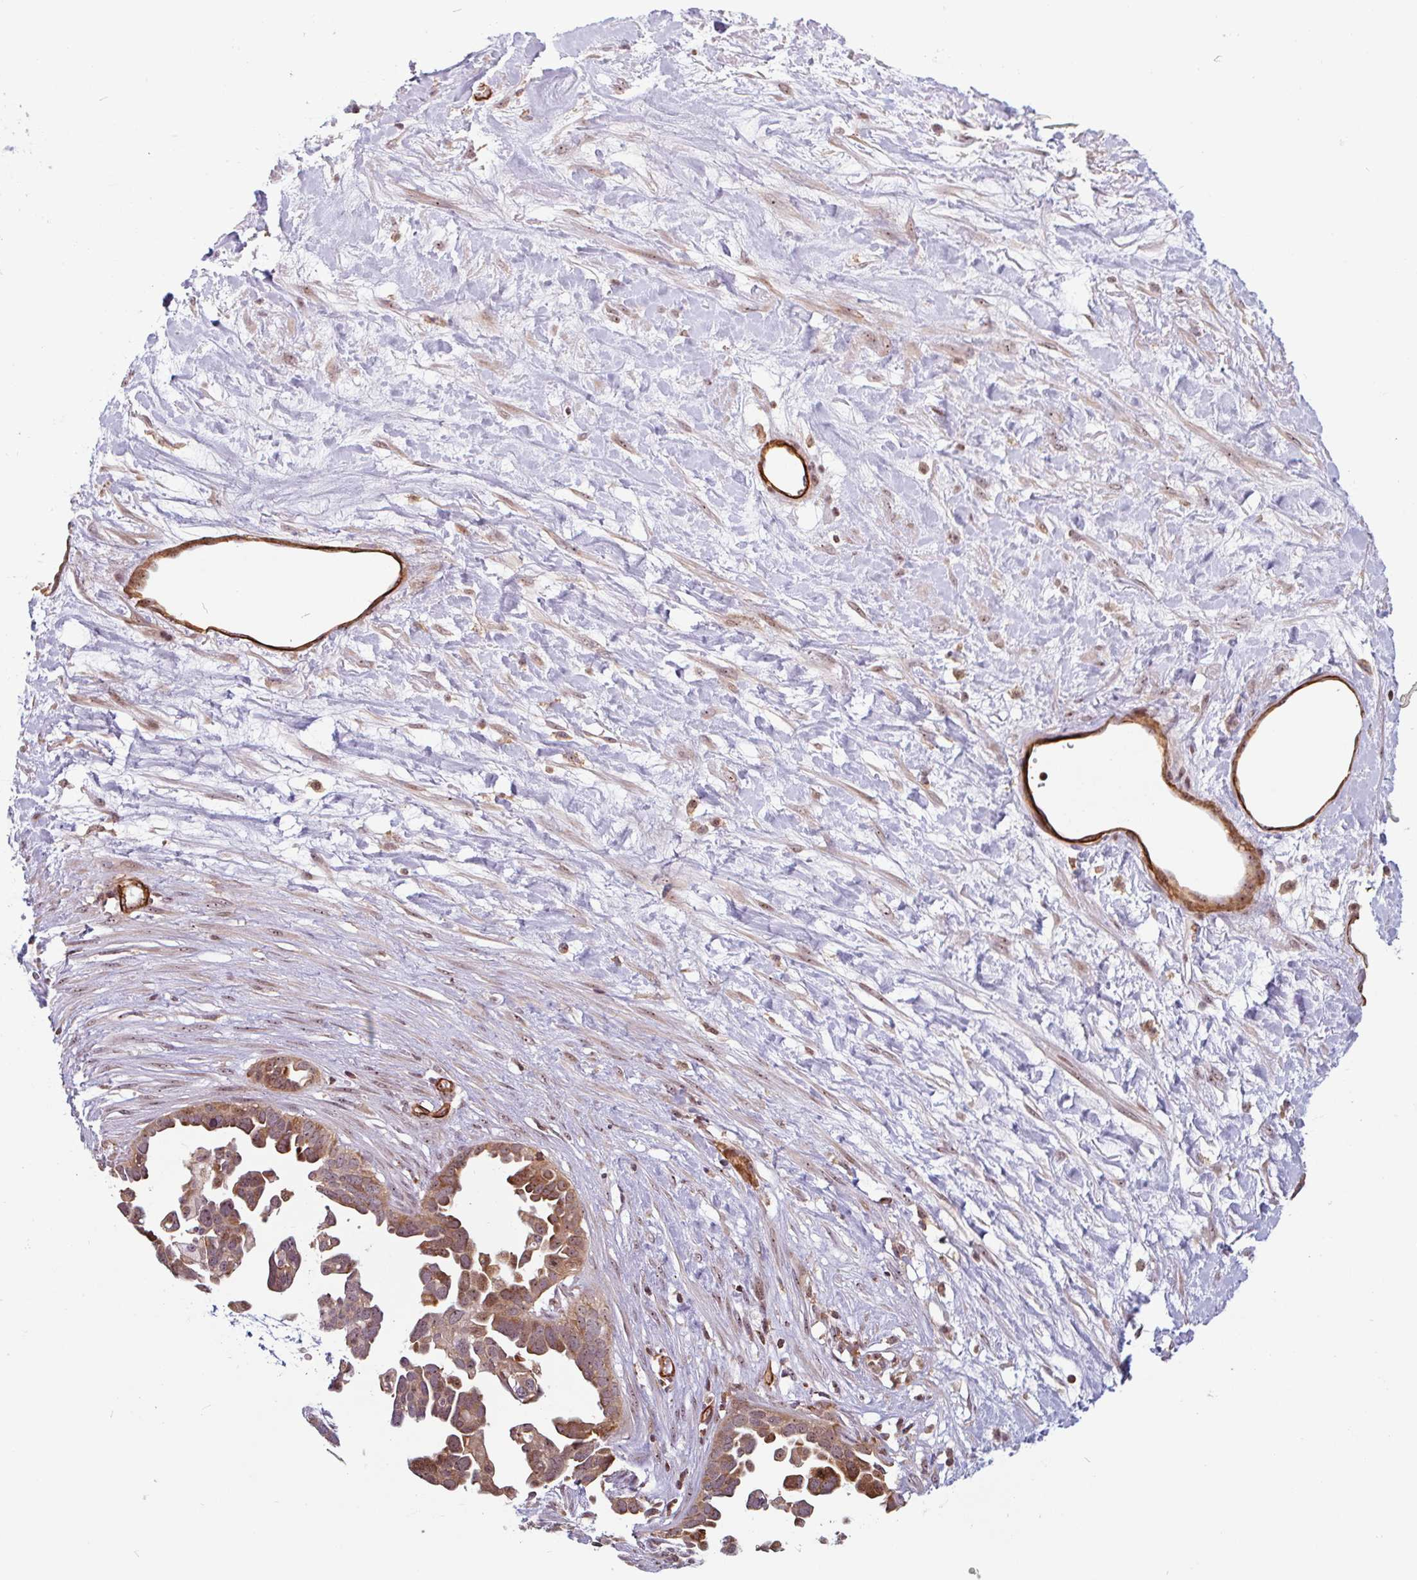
{"staining": {"intensity": "moderate", "quantity": "25%-75%", "location": "cytoplasmic/membranous,nuclear"}, "tissue": "ovarian cancer", "cell_type": "Tumor cells", "image_type": "cancer", "snomed": [{"axis": "morphology", "description": "Cystadenocarcinoma, serous, NOS"}, {"axis": "topography", "description": "Ovary"}], "caption": "A brown stain shows moderate cytoplasmic/membranous and nuclear expression of a protein in human ovarian cancer tumor cells. (IHC, brightfield microscopy, high magnification).", "gene": "ZNF689", "patient": {"sex": "female", "age": 54}}